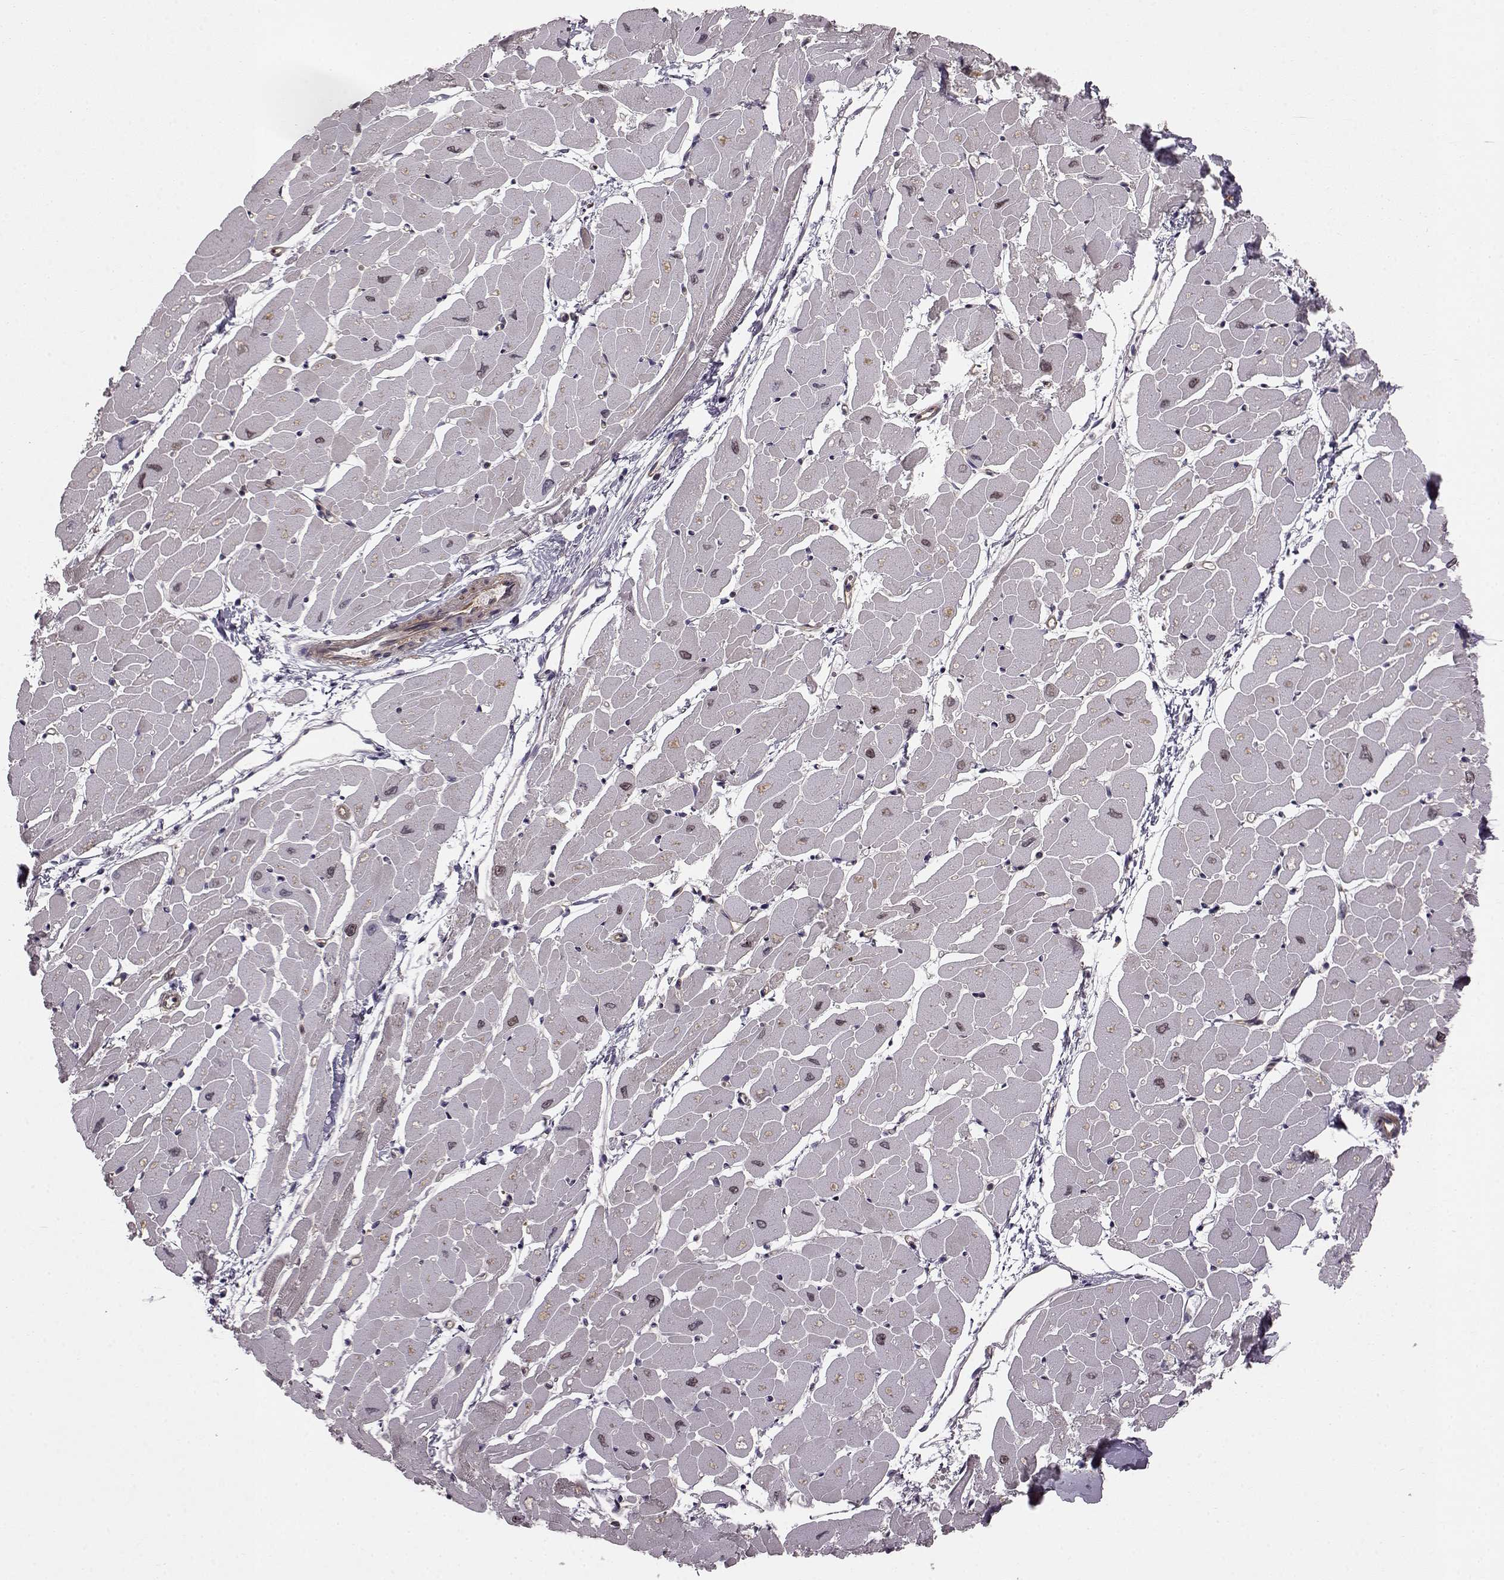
{"staining": {"intensity": "weak", "quantity": "25%-75%", "location": "cytoplasmic/membranous"}, "tissue": "heart muscle", "cell_type": "Cardiomyocytes", "image_type": "normal", "snomed": [{"axis": "morphology", "description": "Normal tissue, NOS"}, {"axis": "topography", "description": "Heart"}], "caption": "Heart muscle stained with immunohistochemistry (IHC) exhibits weak cytoplasmic/membranous expression in approximately 25%-75% of cardiomyocytes.", "gene": "RABGAP1", "patient": {"sex": "male", "age": 57}}